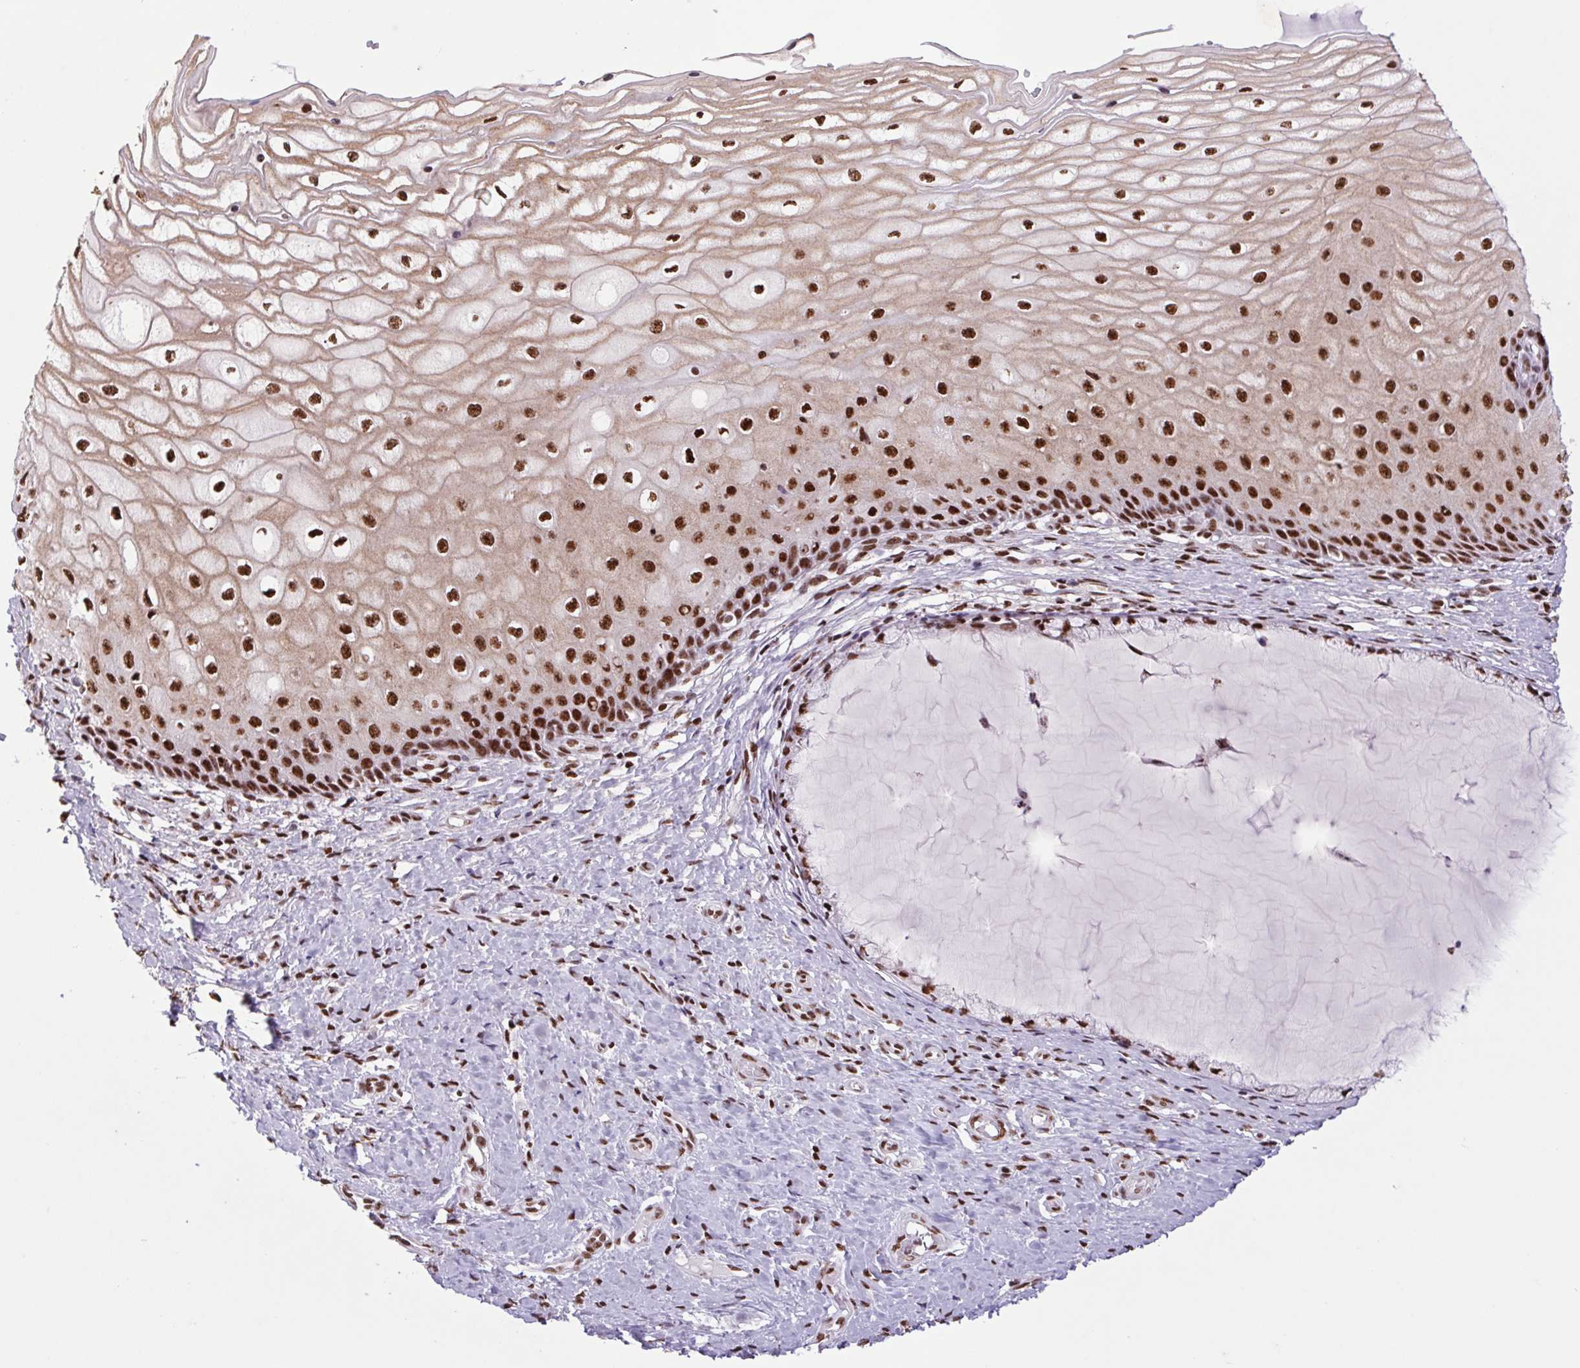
{"staining": {"intensity": "strong", "quantity": ">75%", "location": "nuclear"}, "tissue": "cervix", "cell_type": "Glandular cells", "image_type": "normal", "snomed": [{"axis": "morphology", "description": "Normal tissue, NOS"}, {"axis": "topography", "description": "Cervix"}], "caption": "This histopathology image exhibits normal cervix stained with immunohistochemistry (IHC) to label a protein in brown. The nuclear of glandular cells show strong positivity for the protein. Nuclei are counter-stained blue.", "gene": "LDLRAD4", "patient": {"sex": "female", "age": 37}}